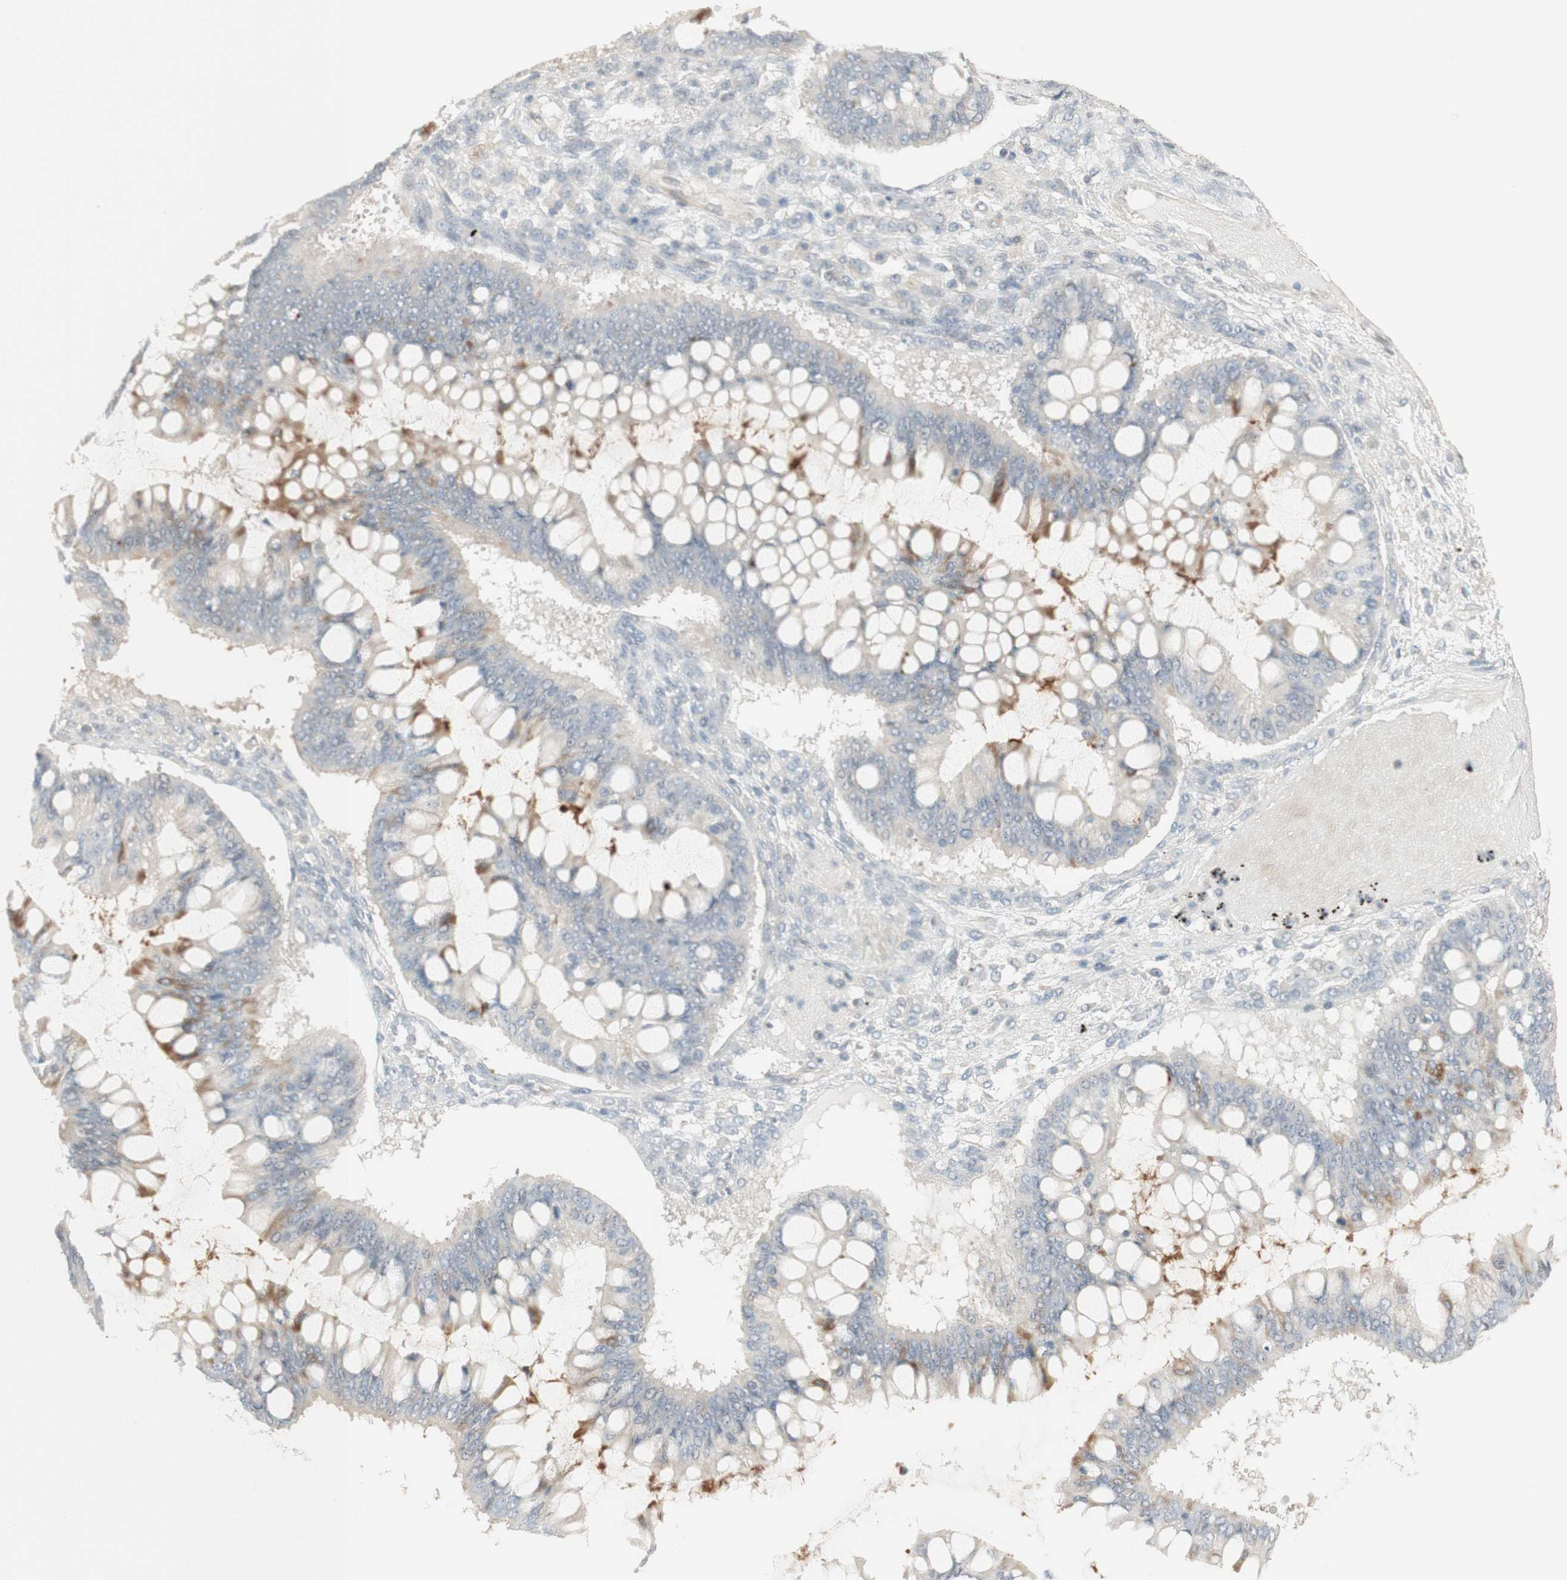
{"staining": {"intensity": "weak", "quantity": "25%-75%", "location": "cytoplasmic/membranous"}, "tissue": "ovarian cancer", "cell_type": "Tumor cells", "image_type": "cancer", "snomed": [{"axis": "morphology", "description": "Cystadenocarcinoma, mucinous, NOS"}, {"axis": "topography", "description": "Ovary"}], "caption": "Immunohistochemistry micrograph of human ovarian cancer stained for a protein (brown), which displays low levels of weak cytoplasmic/membranous positivity in about 25%-75% of tumor cells.", "gene": "PLCD4", "patient": {"sex": "female", "age": 73}}